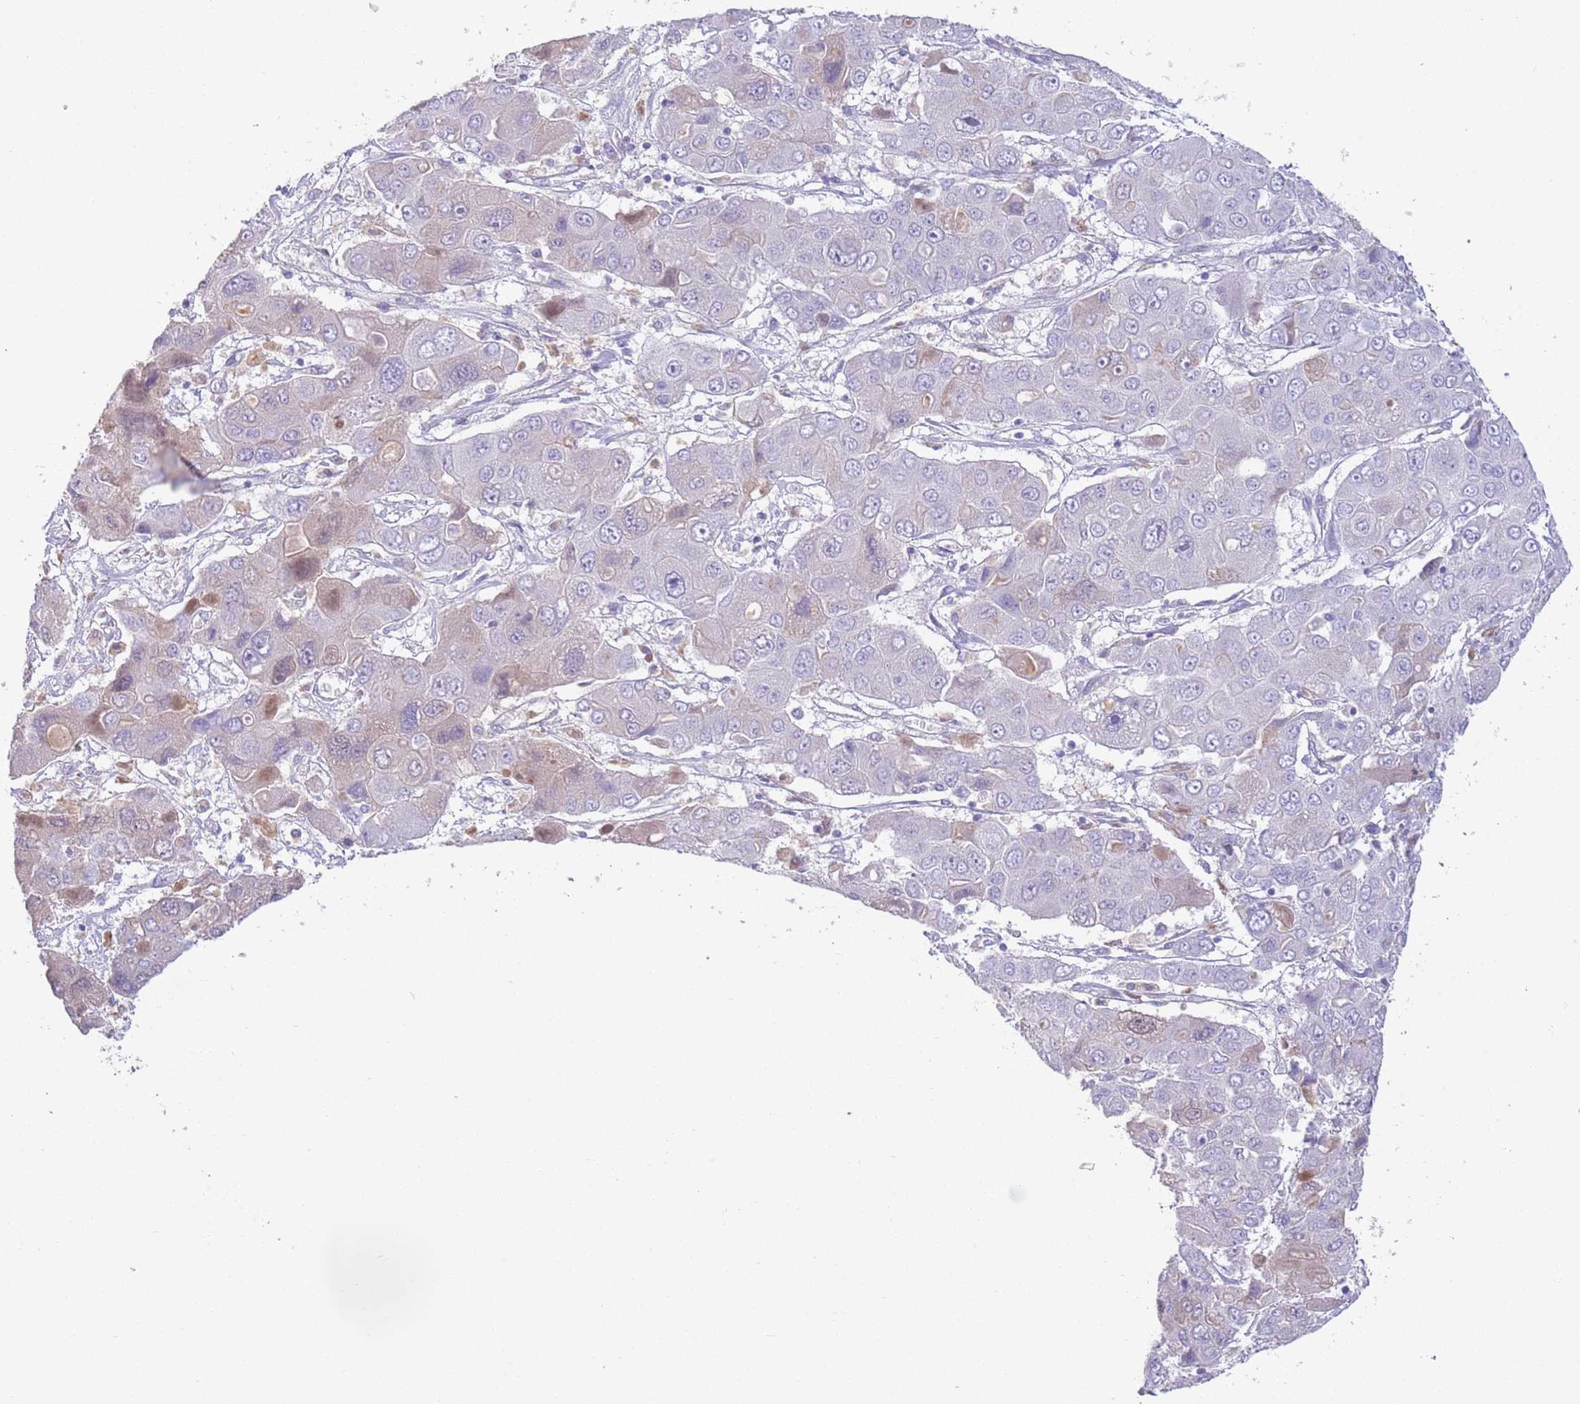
{"staining": {"intensity": "weak", "quantity": "<25%", "location": "cytoplasmic/membranous"}, "tissue": "liver cancer", "cell_type": "Tumor cells", "image_type": "cancer", "snomed": [{"axis": "morphology", "description": "Cholangiocarcinoma"}, {"axis": "topography", "description": "Liver"}], "caption": "Protein analysis of liver cancer shows no significant expression in tumor cells.", "gene": "IGFL4", "patient": {"sex": "male", "age": 67}}